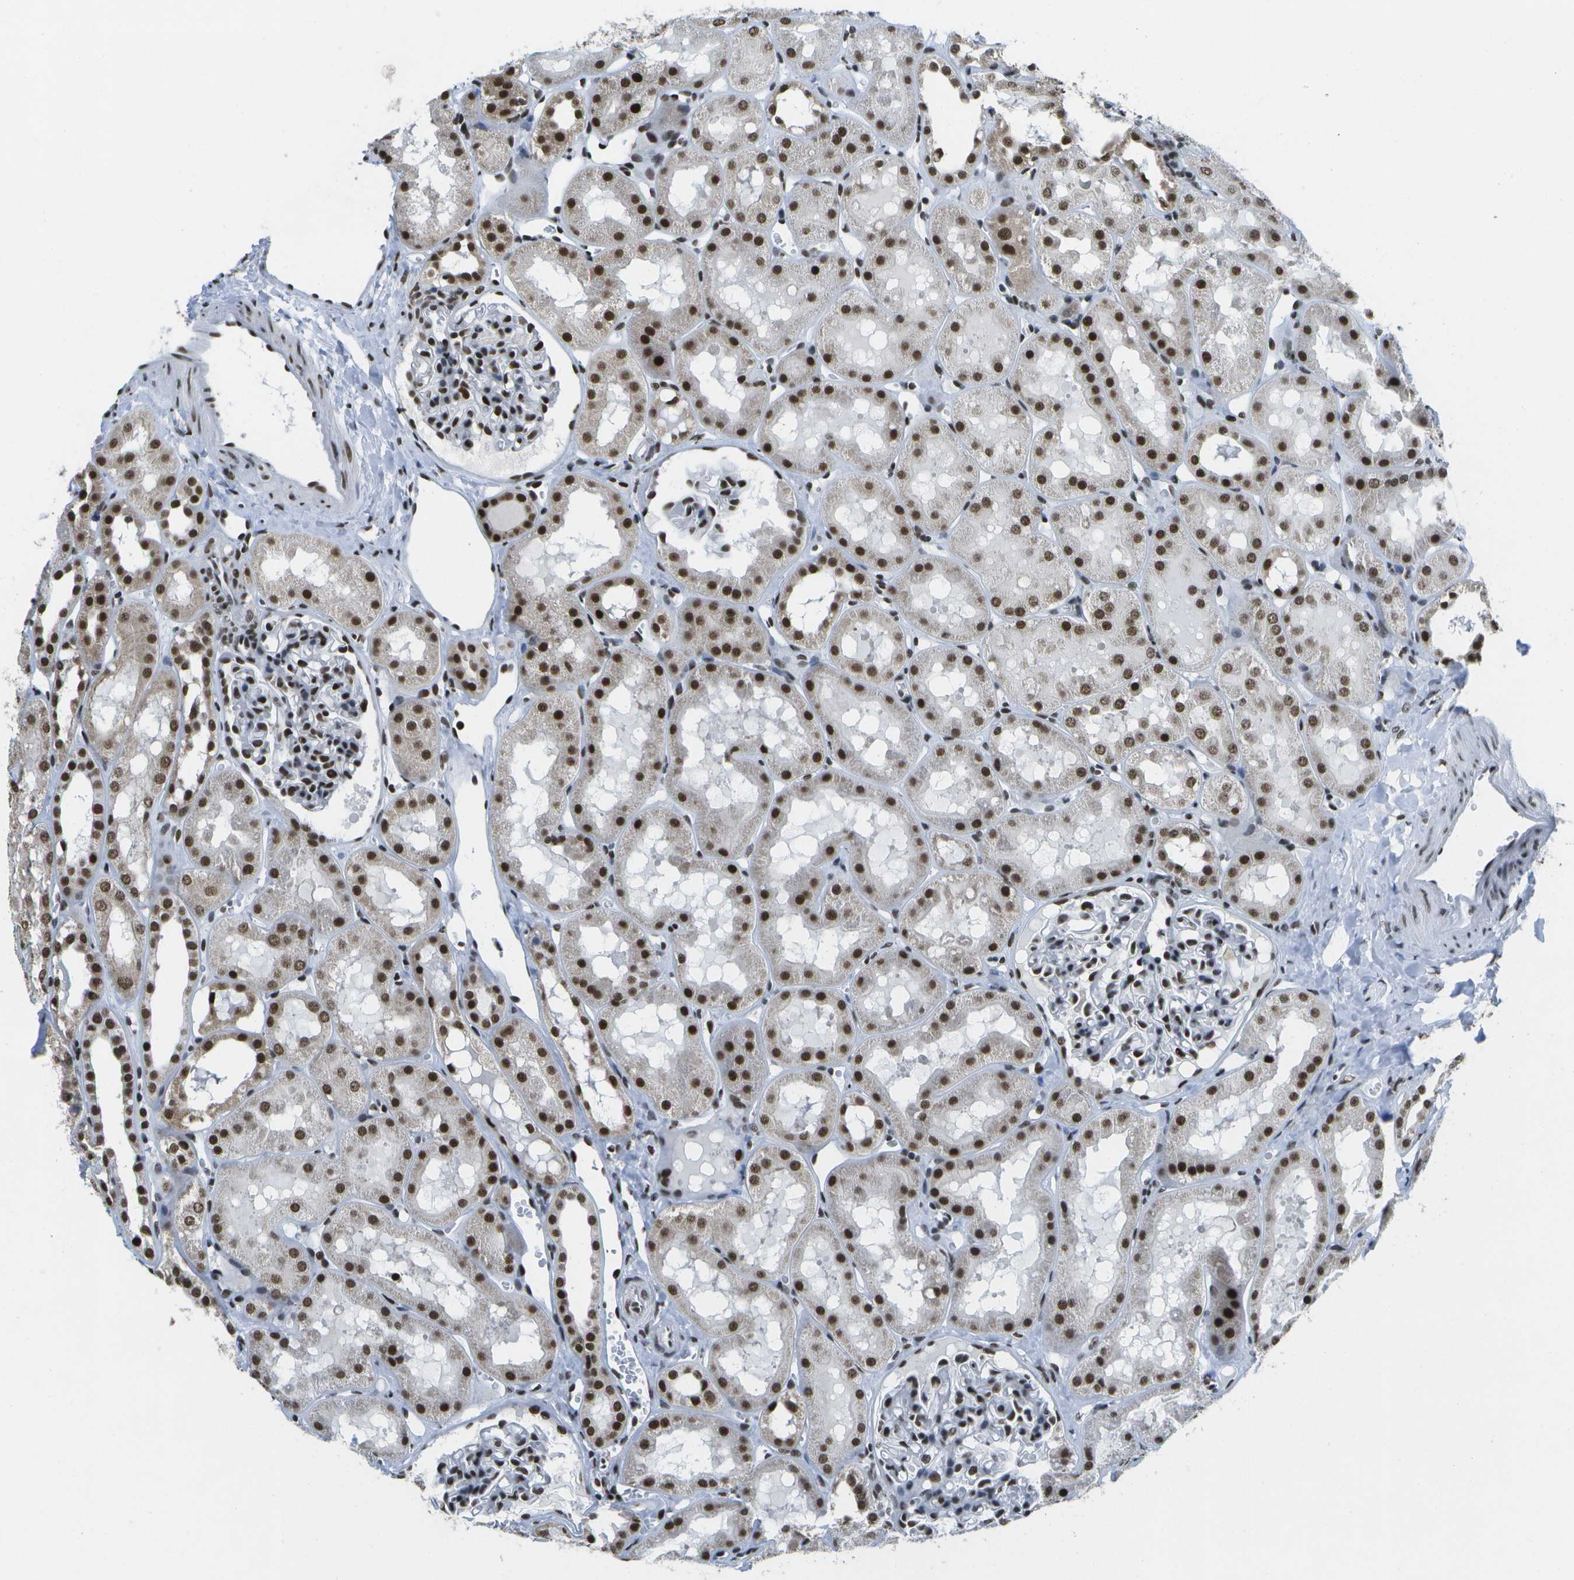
{"staining": {"intensity": "strong", "quantity": "25%-75%", "location": "nuclear"}, "tissue": "kidney", "cell_type": "Cells in glomeruli", "image_type": "normal", "snomed": [{"axis": "morphology", "description": "Normal tissue, NOS"}, {"axis": "topography", "description": "Kidney"}, {"axis": "topography", "description": "Urinary bladder"}], "caption": "Protein expression analysis of benign human kidney reveals strong nuclear positivity in about 25%-75% of cells in glomeruli. Ihc stains the protein of interest in brown and the nuclei are stained blue.", "gene": "NSRP1", "patient": {"sex": "male", "age": 16}}